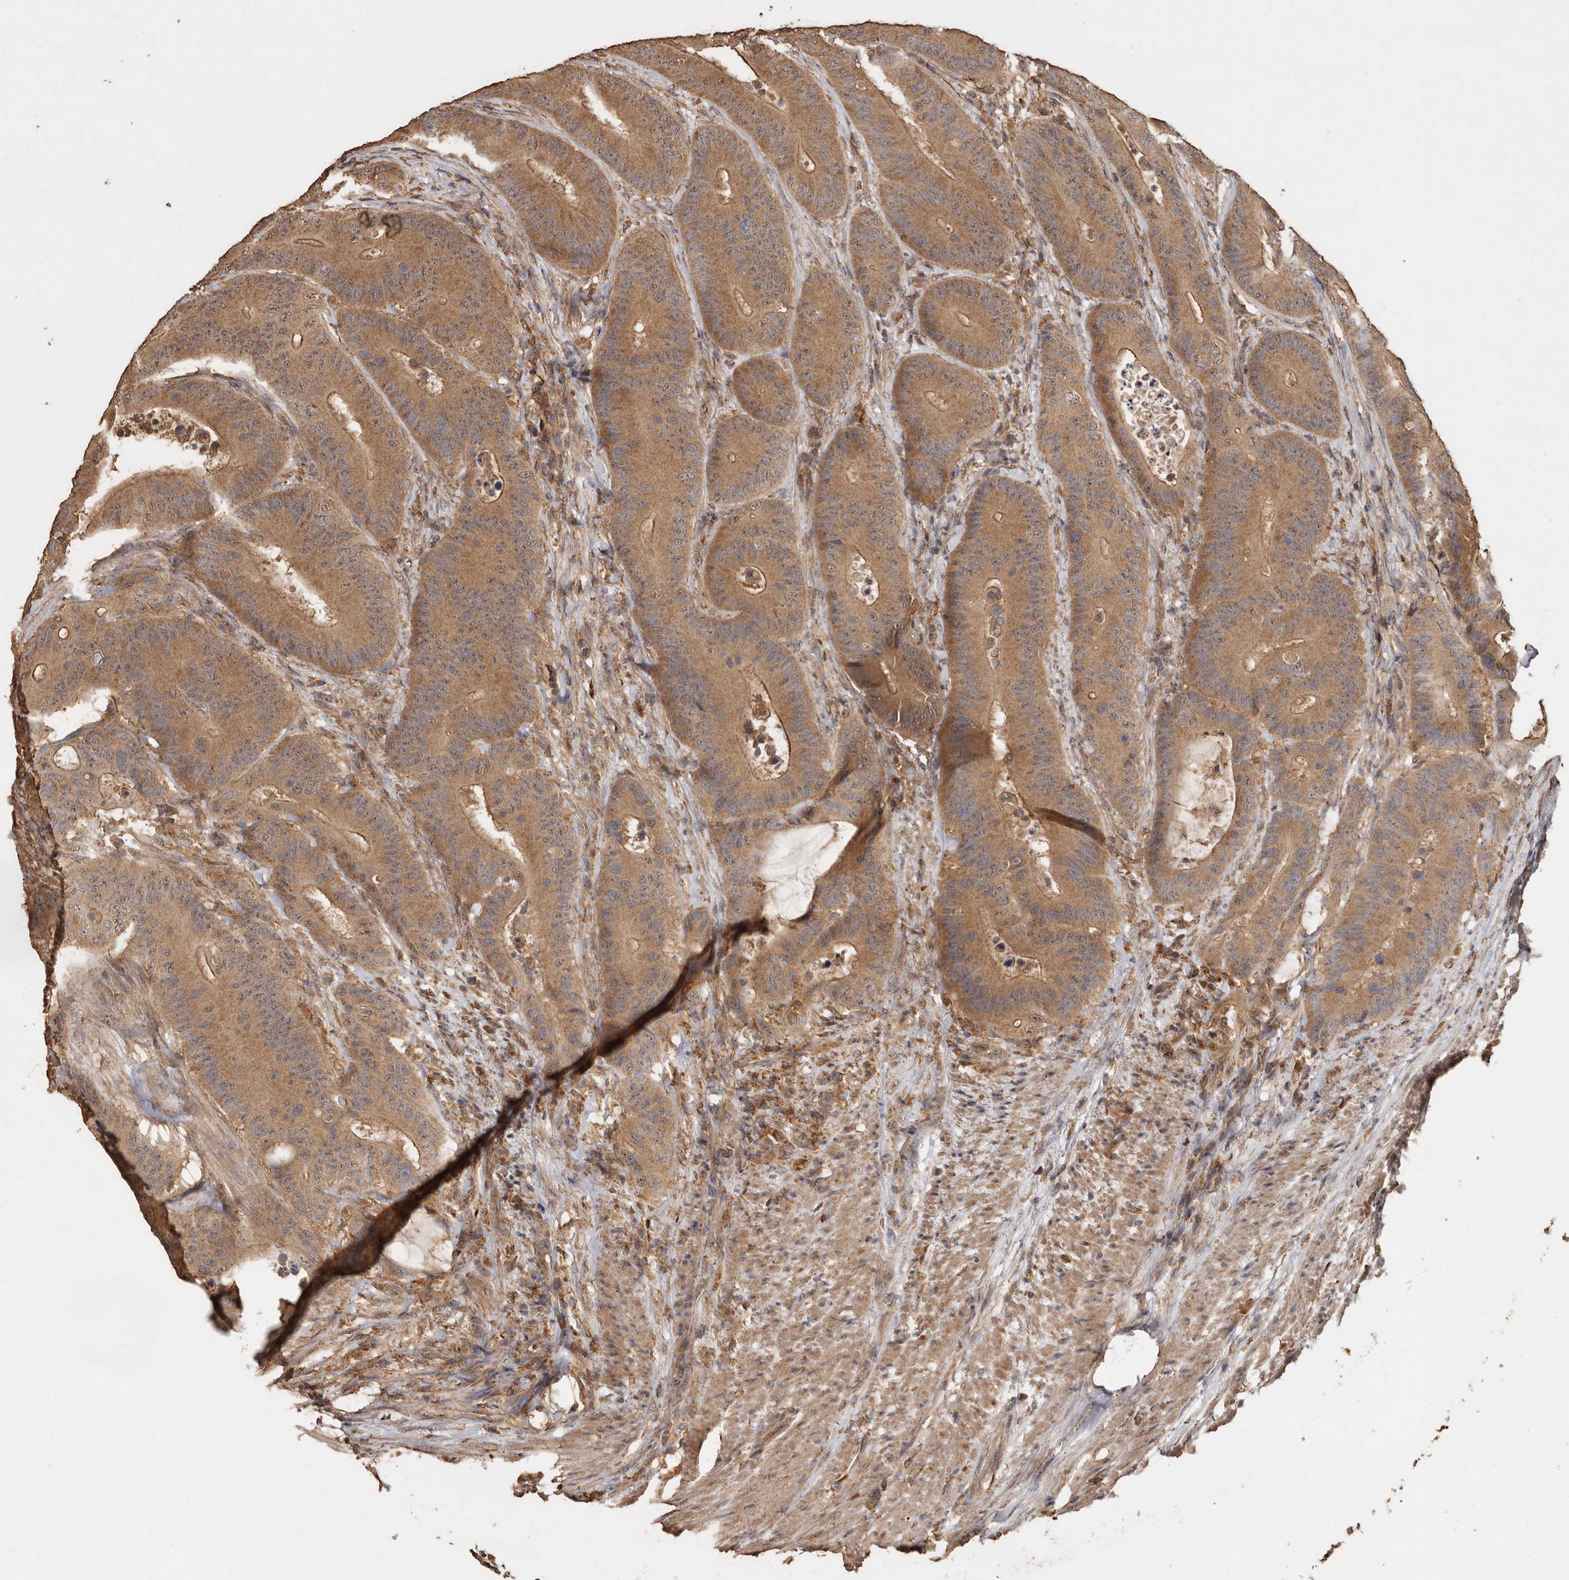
{"staining": {"intensity": "moderate", "quantity": ">75%", "location": "cytoplasmic/membranous"}, "tissue": "colorectal cancer", "cell_type": "Tumor cells", "image_type": "cancer", "snomed": [{"axis": "morphology", "description": "Adenocarcinoma, NOS"}, {"axis": "topography", "description": "Colon"}], "caption": "Protein staining of adenocarcinoma (colorectal) tissue reveals moderate cytoplasmic/membranous staining in approximately >75% of tumor cells.", "gene": "RWDD1", "patient": {"sex": "male", "age": 83}}